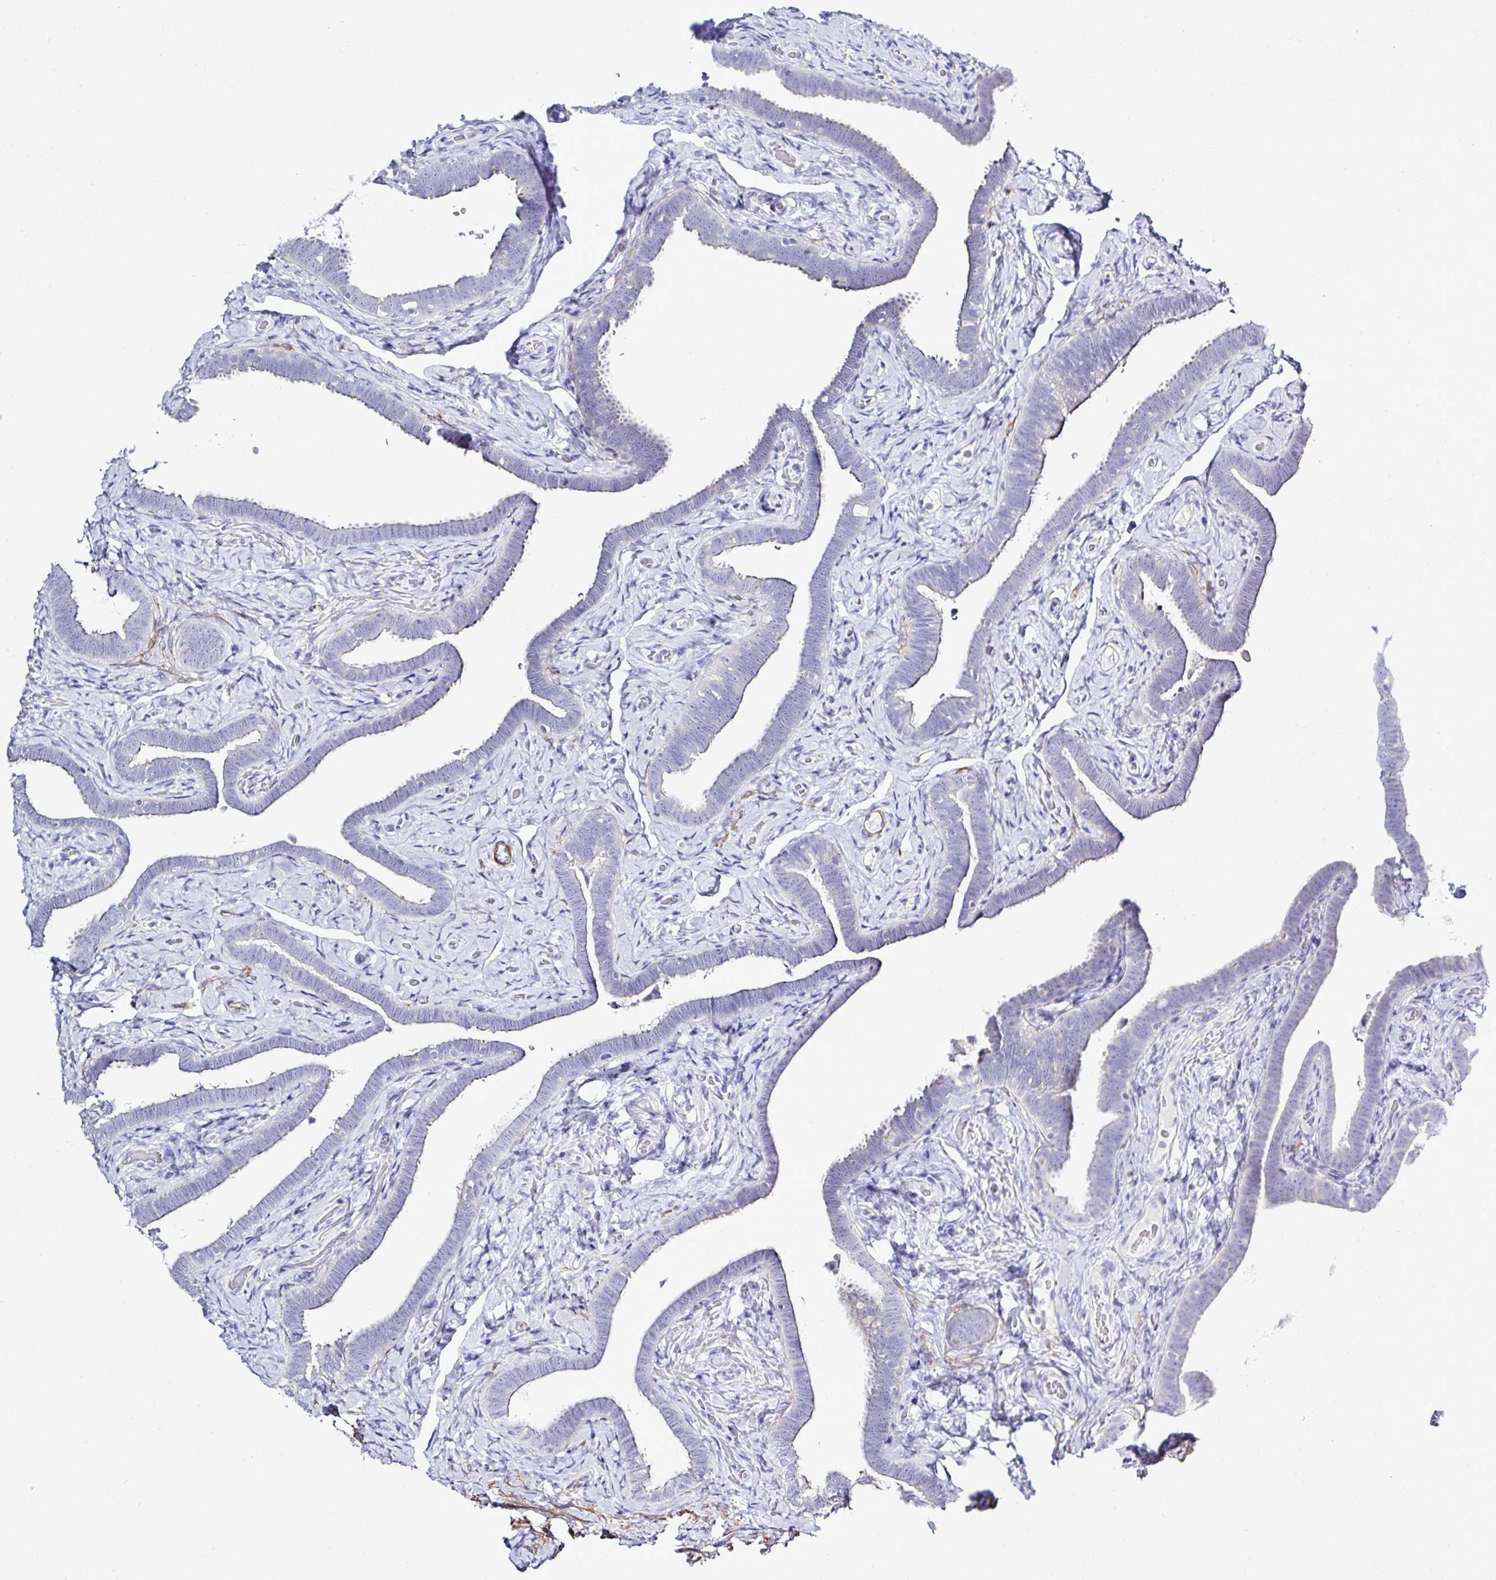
{"staining": {"intensity": "negative", "quantity": "none", "location": "none"}, "tissue": "fallopian tube", "cell_type": "Glandular cells", "image_type": "normal", "snomed": [{"axis": "morphology", "description": "Normal tissue, NOS"}, {"axis": "topography", "description": "Fallopian tube"}], "caption": "Glandular cells show no significant staining in normal fallopian tube. (DAB (3,3'-diaminobenzidine) IHC, high magnification).", "gene": "MED11", "patient": {"sex": "female", "age": 69}}